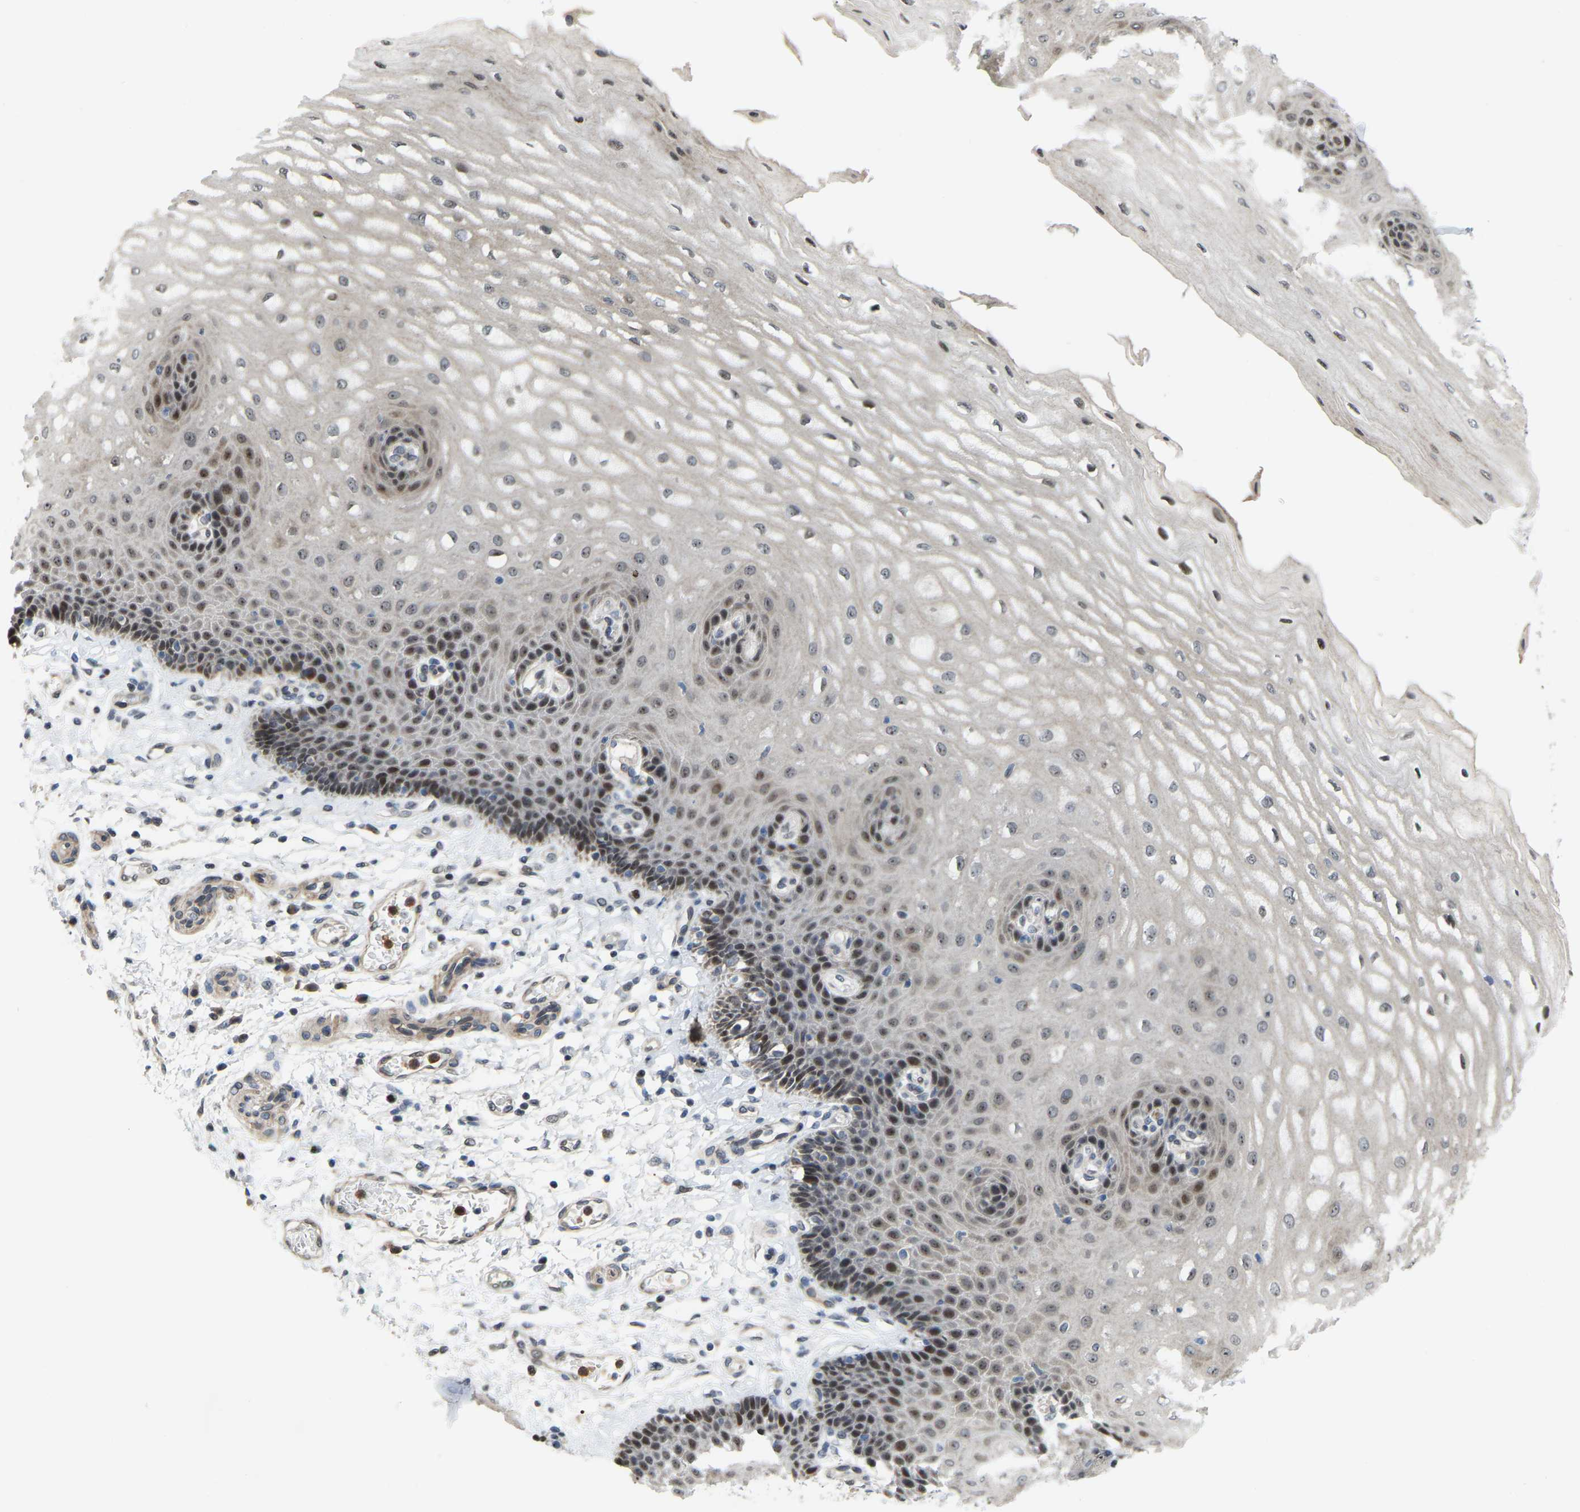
{"staining": {"intensity": "moderate", "quantity": "25%-75%", "location": "nuclear"}, "tissue": "esophagus", "cell_type": "Squamous epithelial cells", "image_type": "normal", "snomed": [{"axis": "morphology", "description": "Normal tissue, NOS"}, {"axis": "topography", "description": "Esophagus"}], "caption": "Immunohistochemistry histopathology image of benign esophagus: human esophagus stained using immunohistochemistry shows medium levels of moderate protein expression localized specifically in the nuclear of squamous epithelial cells, appearing as a nuclear brown color.", "gene": "CROT", "patient": {"sex": "male", "age": 54}}